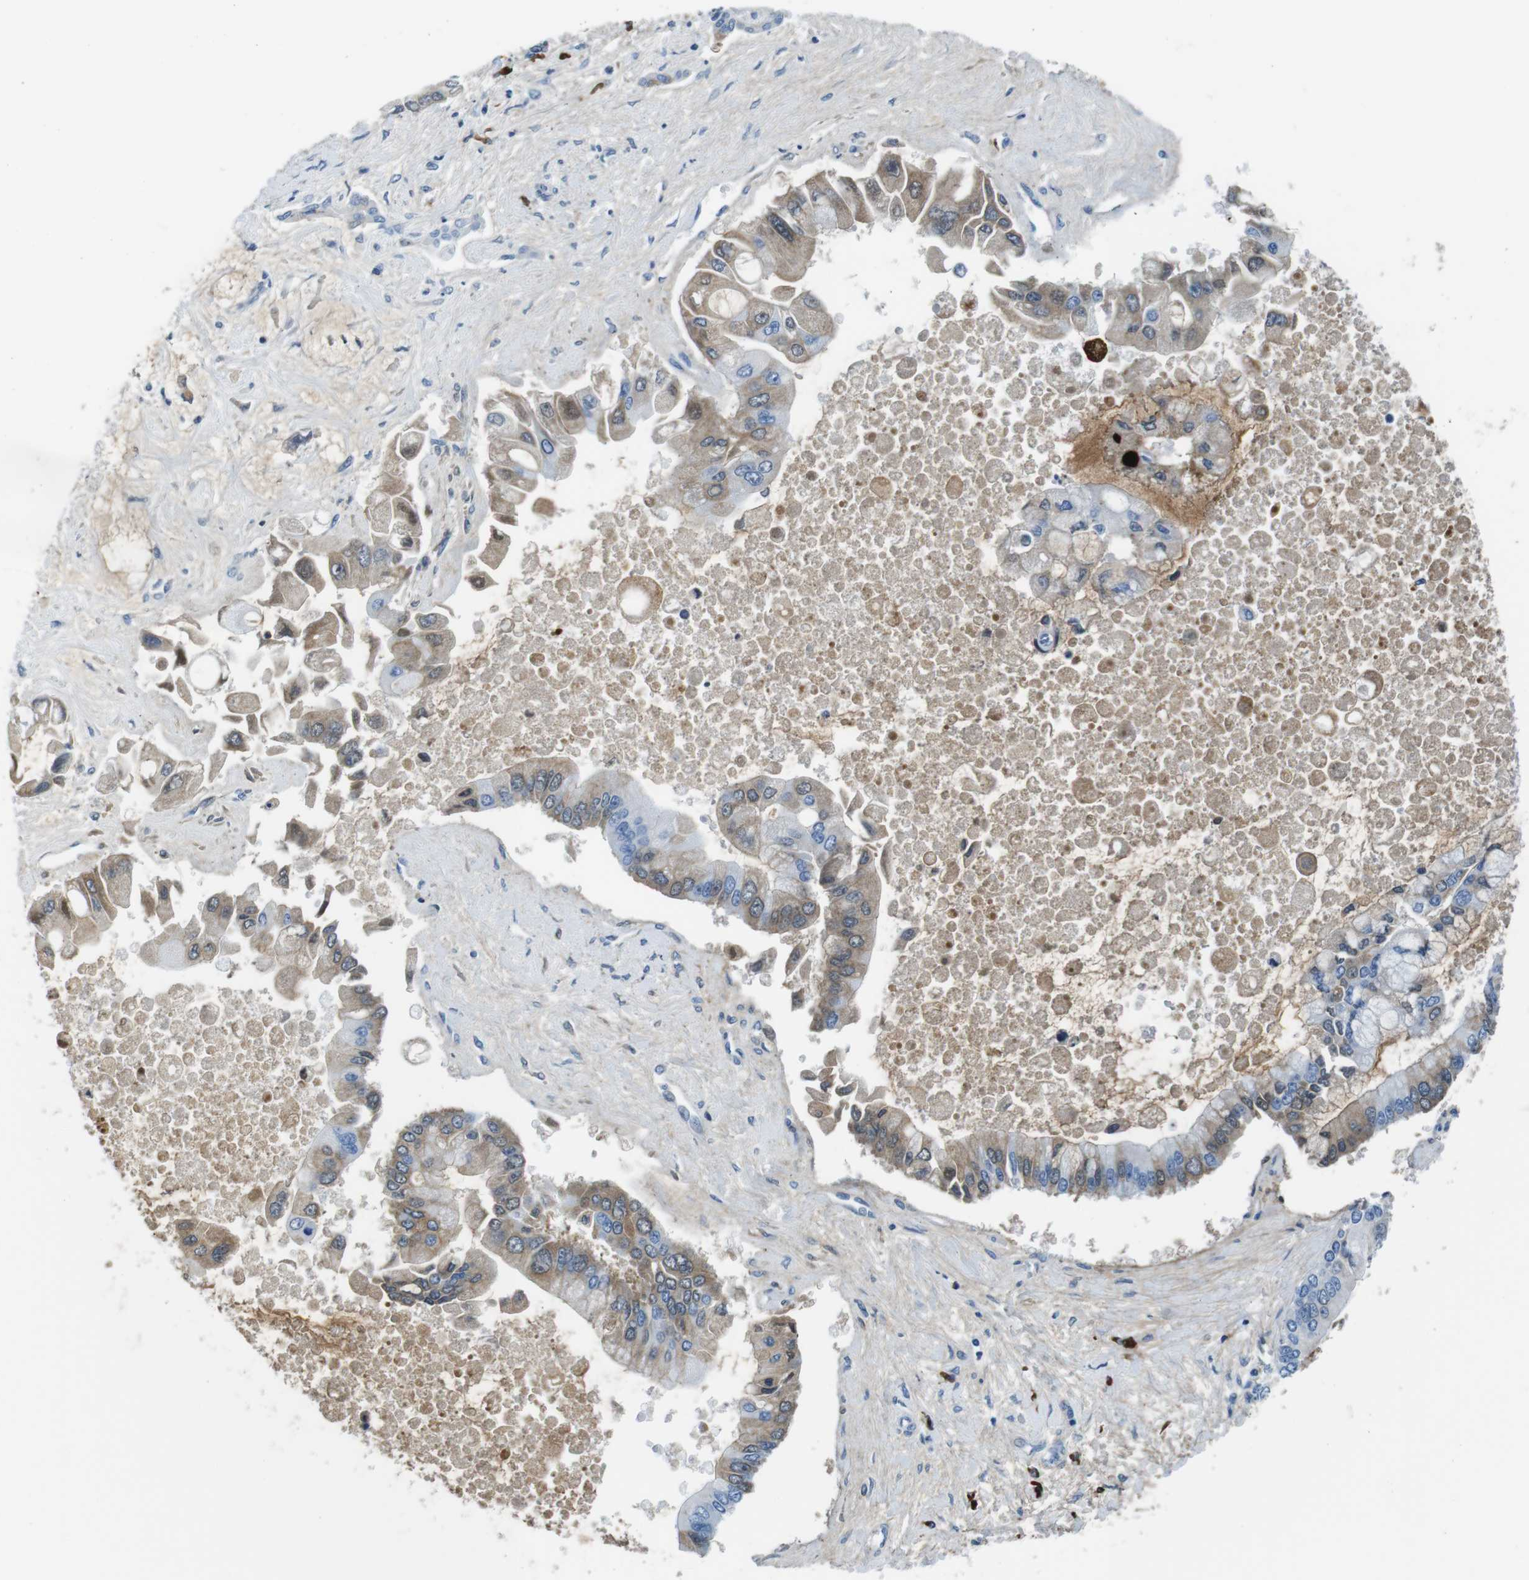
{"staining": {"intensity": "moderate", "quantity": "25%-75%", "location": "cytoplasmic/membranous,nuclear"}, "tissue": "liver cancer", "cell_type": "Tumor cells", "image_type": "cancer", "snomed": [{"axis": "morphology", "description": "Cholangiocarcinoma"}, {"axis": "topography", "description": "Liver"}], "caption": "Immunohistochemical staining of liver cancer (cholangiocarcinoma) demonstrates medium levels of moderate cytoplasmic/membranous and nuclear positivity in about 25%-75% of tumor cells. Nuclei are stained in blue.", "gene": "IGKC", "patient": {"sex": "male", "age": 50}}